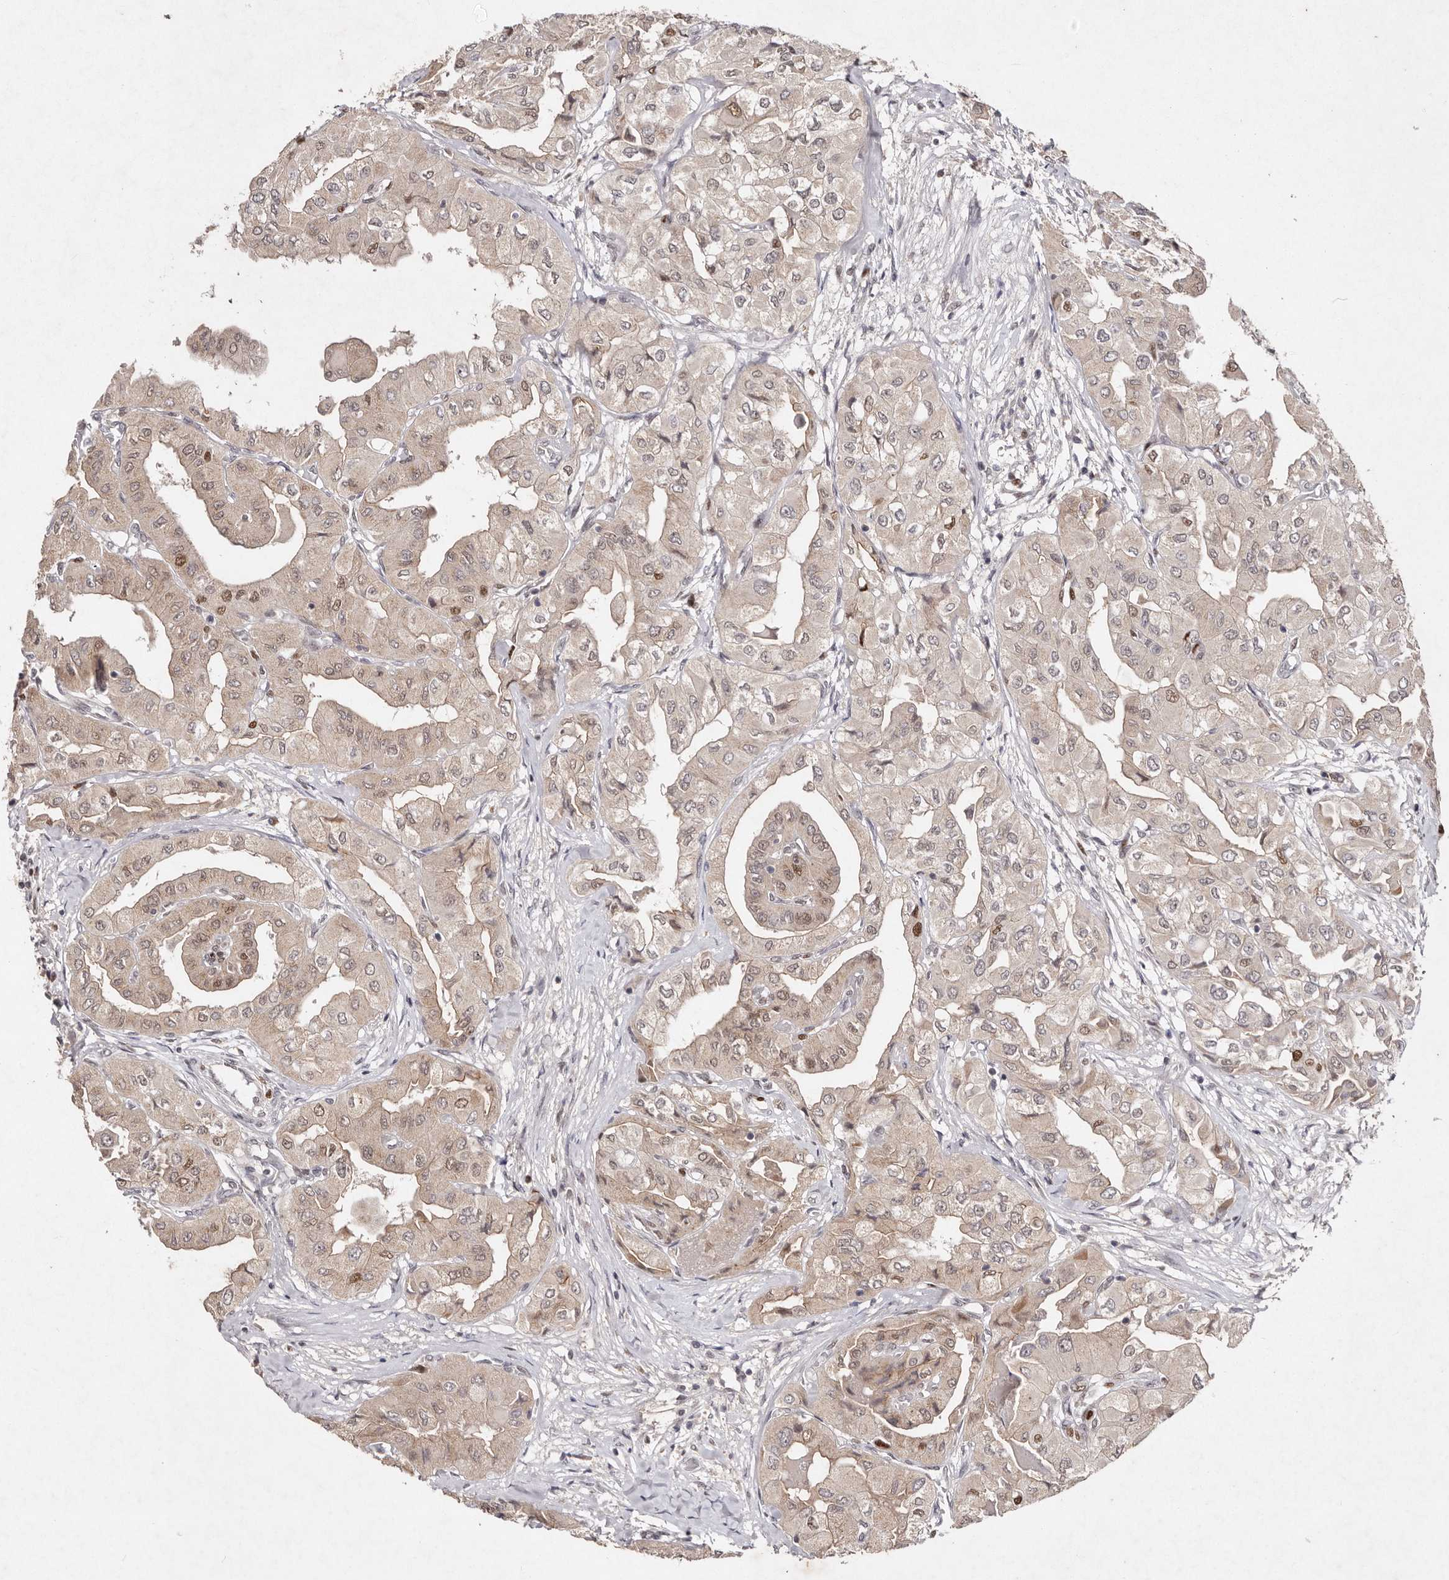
{"staining": {"intensity": "moderate", "quantity": "<25%", "location": "cytoplasmic/membranous,nuclear"}, "tissue": "thyroid cancer", "cell_type": "Tumor cells", "image_type": "cancer", "snomed": [{"axis": "morphology", "description": "Papillary adenocarcinoma, NOS"}, {"axis": "topography", "description": "Thyroid gland"}], "caption": "Thyroid papillary adenocarcinoma stained with IHC demonstrates moderate cytoplasmic/membranous and nuclear positivity in approximately <25% of tumor cells.", "gene": "KLF7", "patient": {"sex": "female", "age": 59}}